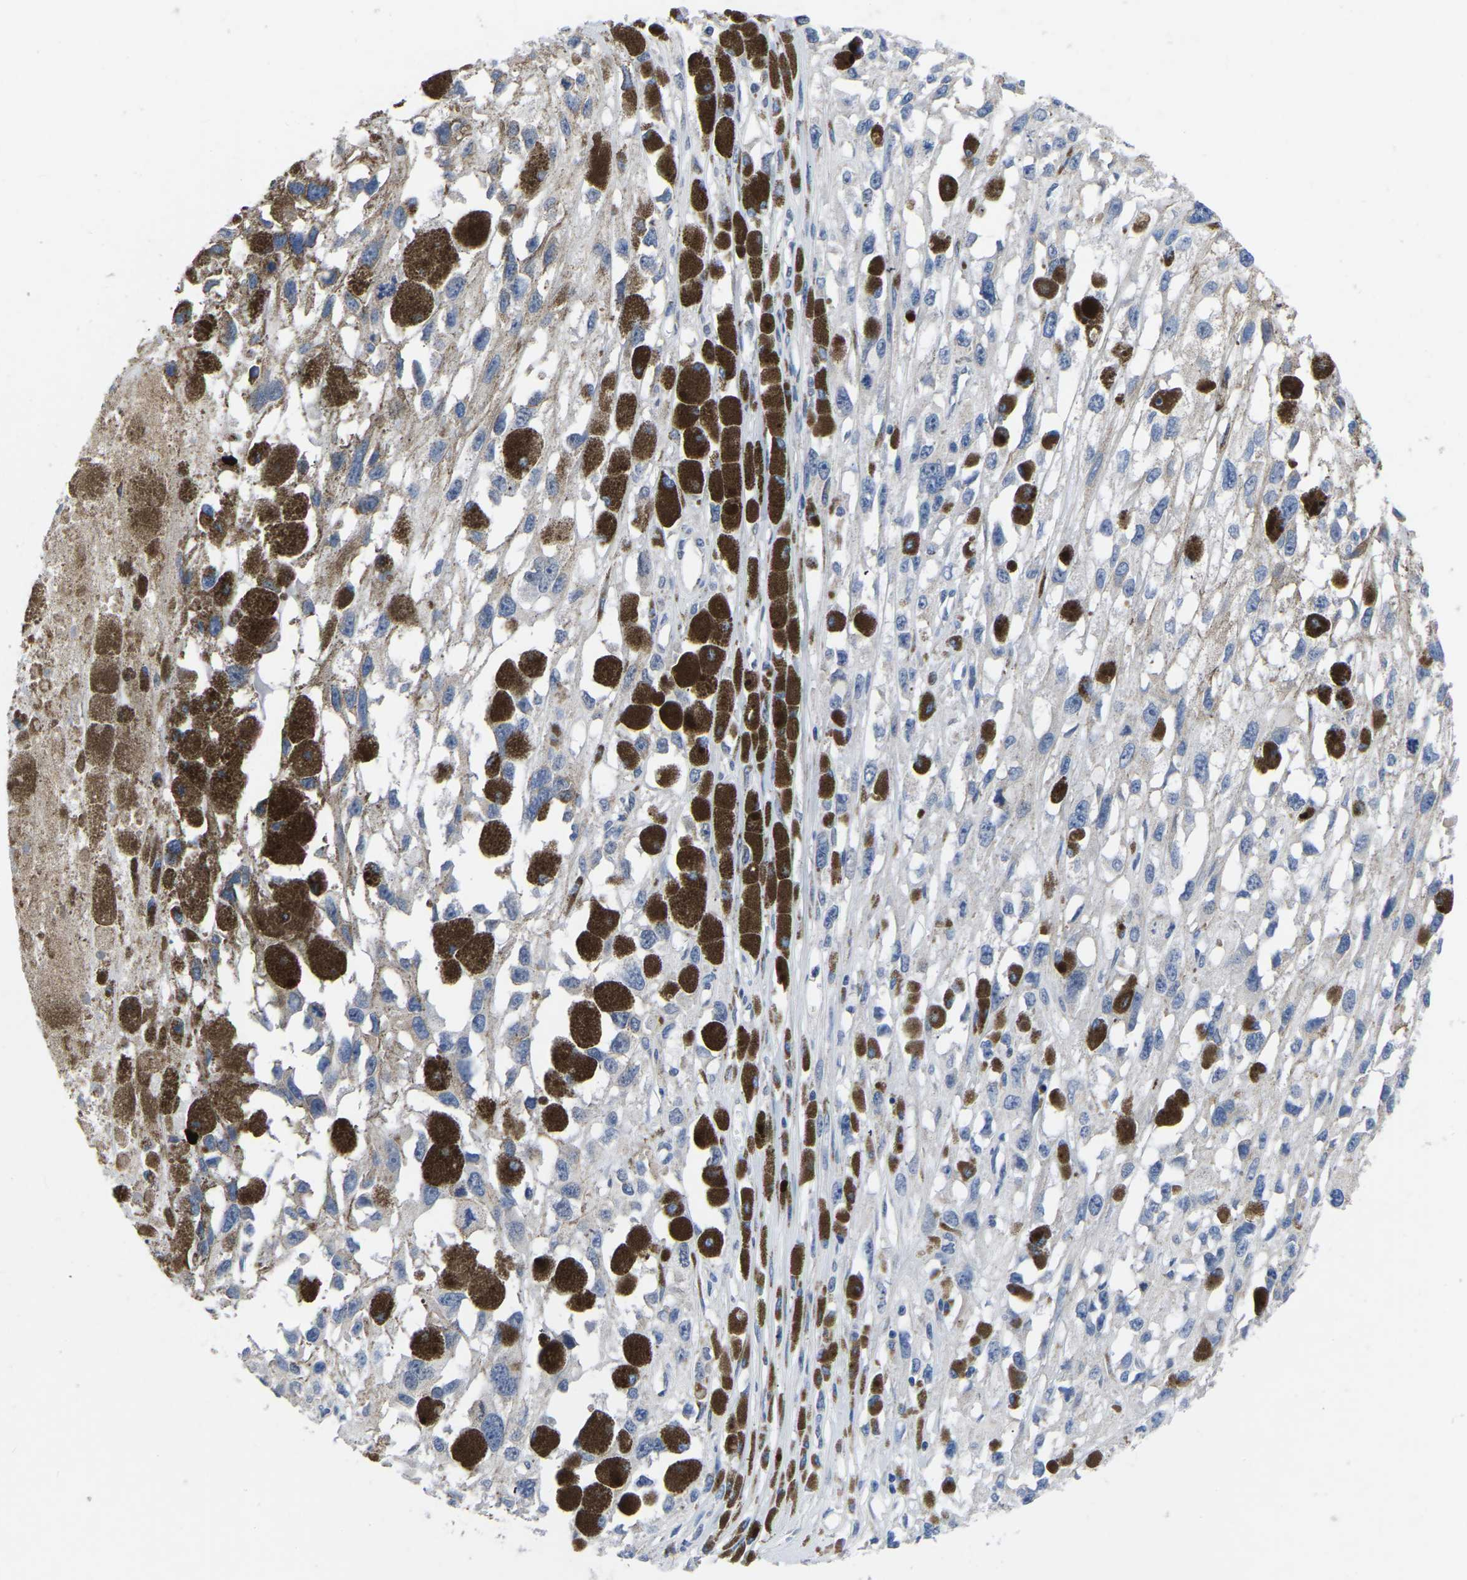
{"staining": {"intensity": "negative", "quantity": "none", "location": "none"}, "tissue": "melanoma", "cell_type": "Tumor cells", "image_type": "cancer", "snomed": [{"axis": "morphology", "description": "Malignant melanoma, Metastatic site"}, {"axis": "topography", "description": "Lymph node"}], "caption": "There is no significant expression in tumor cells of melanoma.", "gene": "FGD5", "patient": {"sex": "male", "age": 59}}